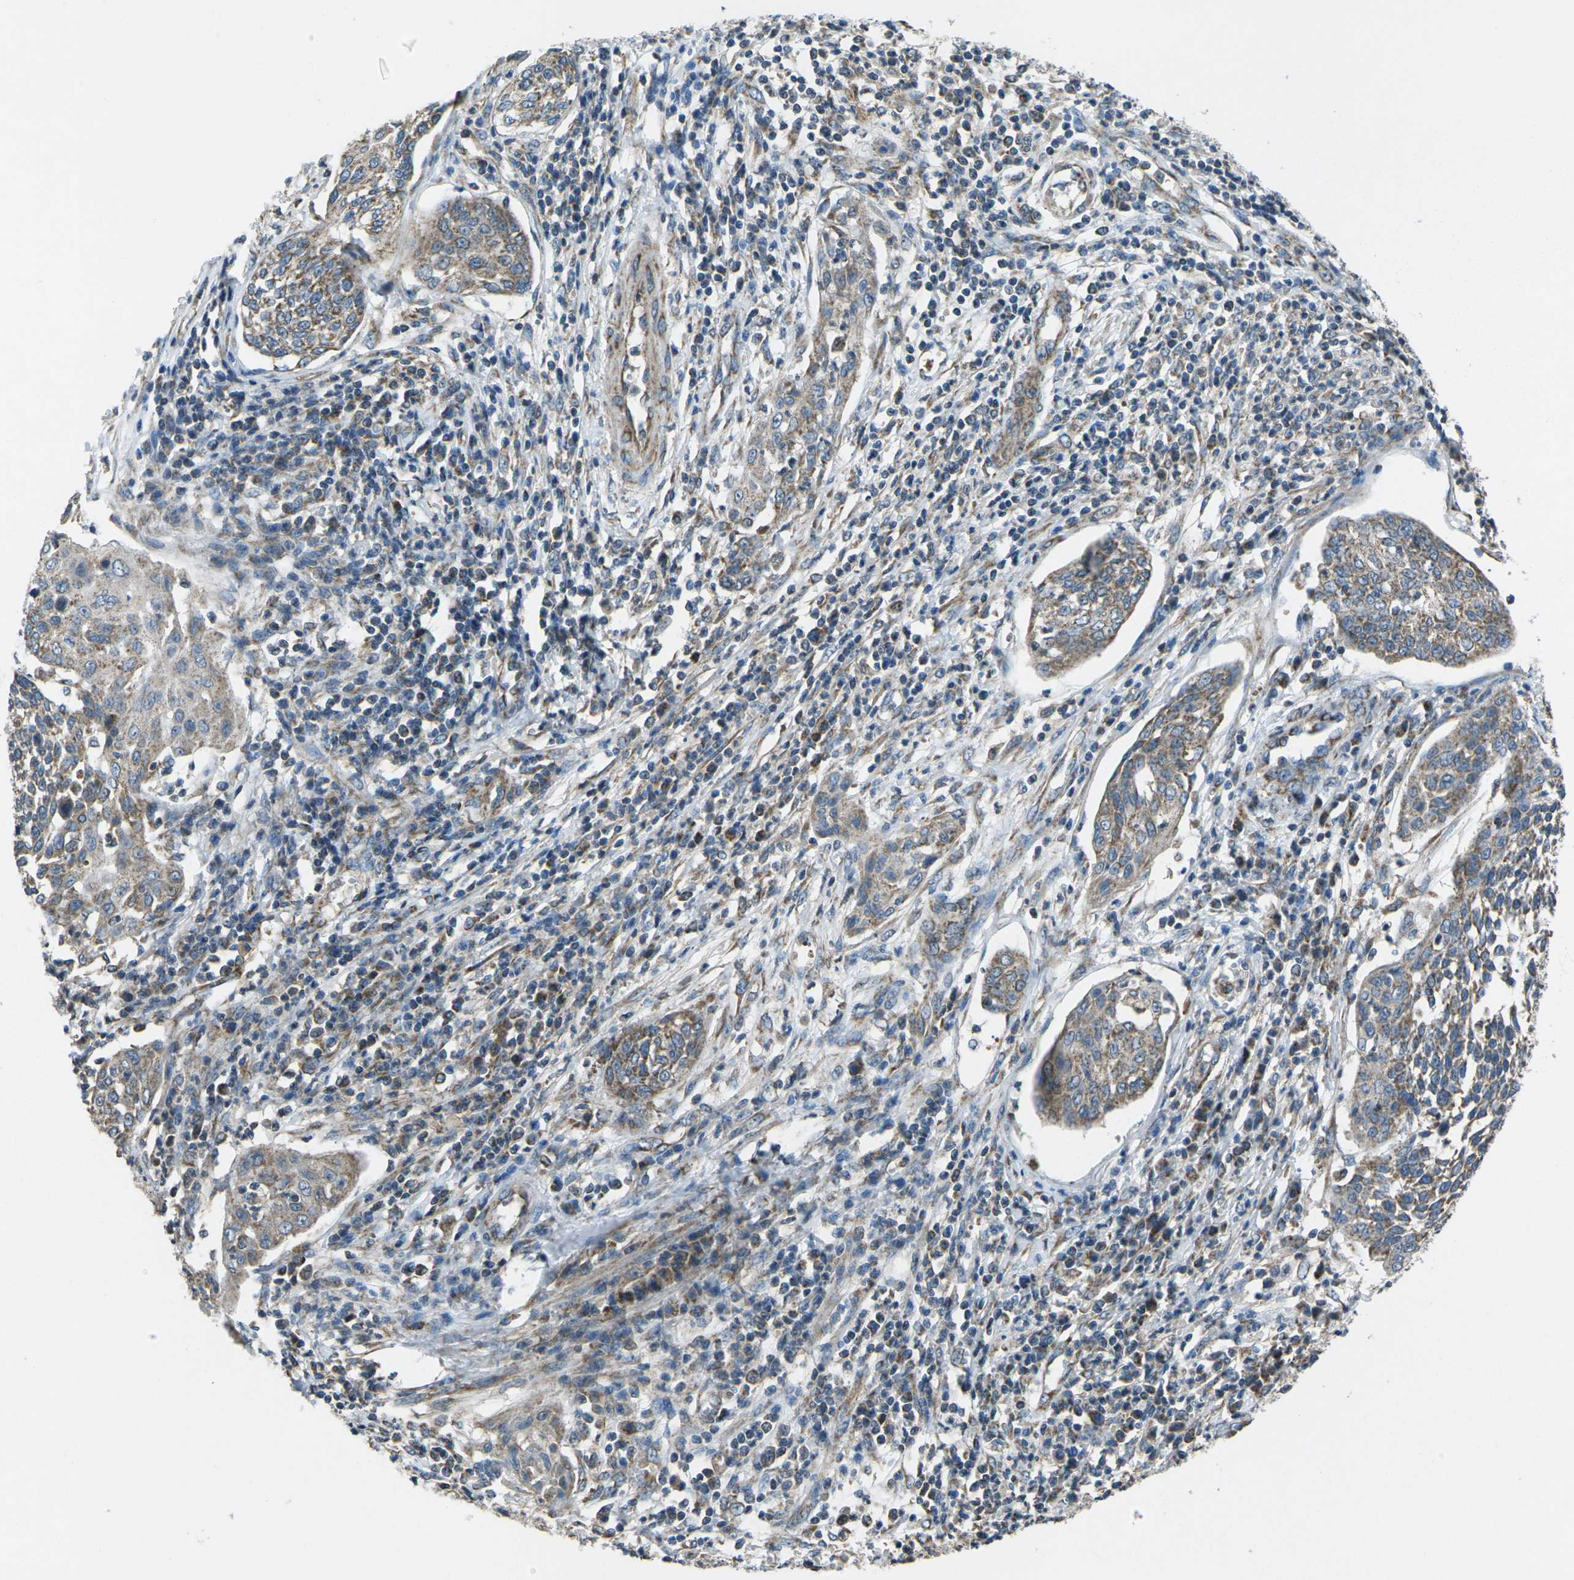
{"staining": {"intensity": "weak", "quantity": ">75%", "location": "cytoplasmic/membranous"}, "tissue": "cervical cancer", "cell_type": "Tumor cells", "image_type": "cancer", "snomed": [{"axis": "morphology", "description": "Squamous cell carcinoma, NOS"}, {"axis": "topography", "description": "Cervix"}], "caption": "A low amount of weak cytoplasmic/membranous staining is appreciated in approximately >75% of tumor cells in cervical squamous cell carcinoma tissue. Immunohistochemistry (ihc) stains the protein of interest in brown and the nuclei are stained blue.", "gene": "TMEM120B", "patient": {"sex": "female", "age": 34}}